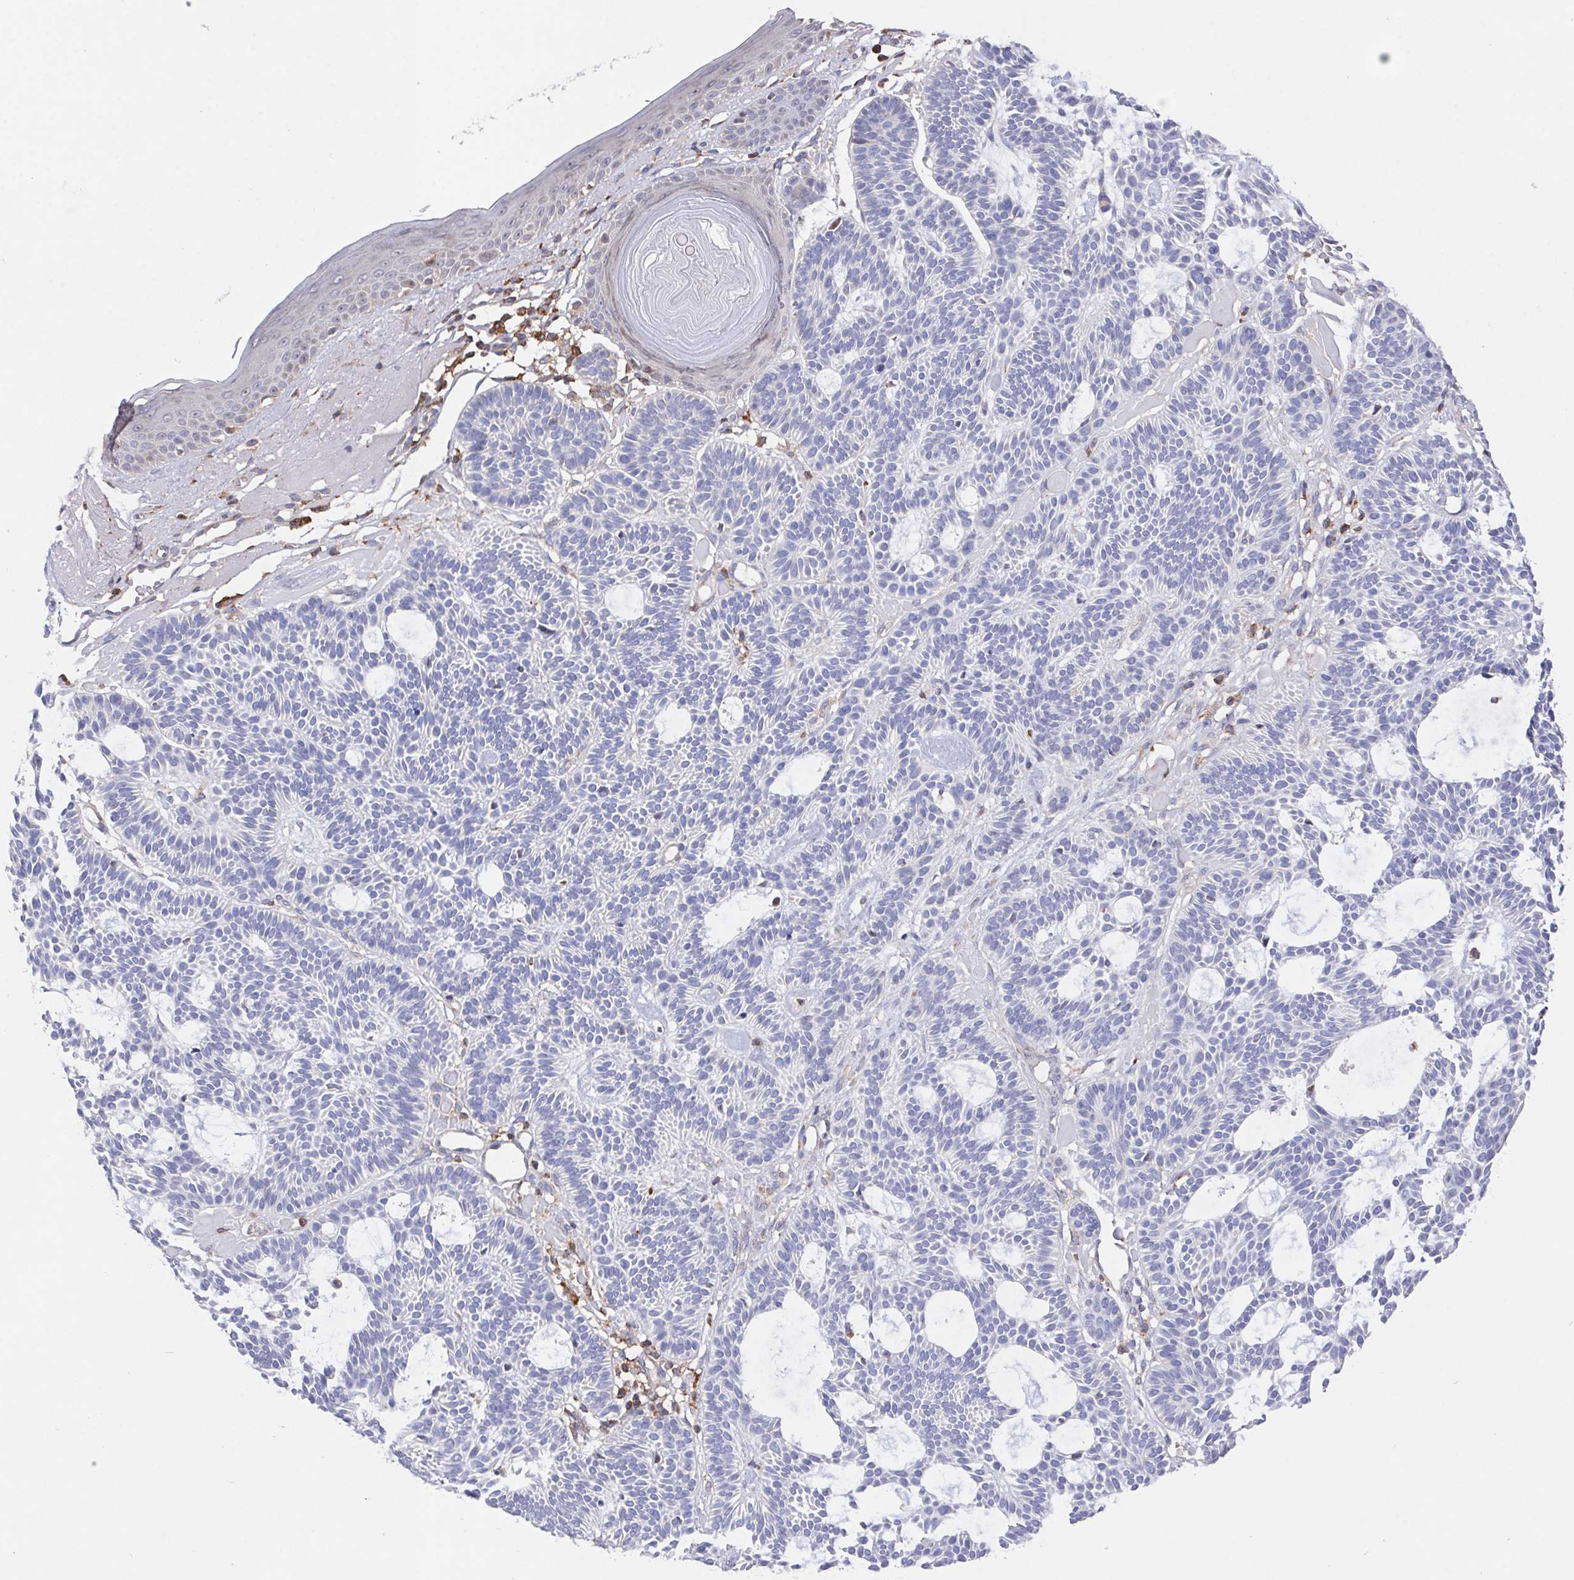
{"staining": {"intensity": "negative", "quantity": "none", "location": "none"}, "tissue": "skin cancer", "cell_type": "Tumor cells", "image_type": "cancer", "snomed": [{"axis": "morphology", "description": "Basal cell carcinoma"}, {"axis": "topography", "description": "Skin"}], "caption": "This histopathology image is of basal cell carcinoma (skin) stained with immunohistochemistry to label a protein in brown with the nuclei are counter-stained blue. There is no staining in tumor cells.", "gene": "FAM241A", "patient": {"sex": "male", "age": 85}}